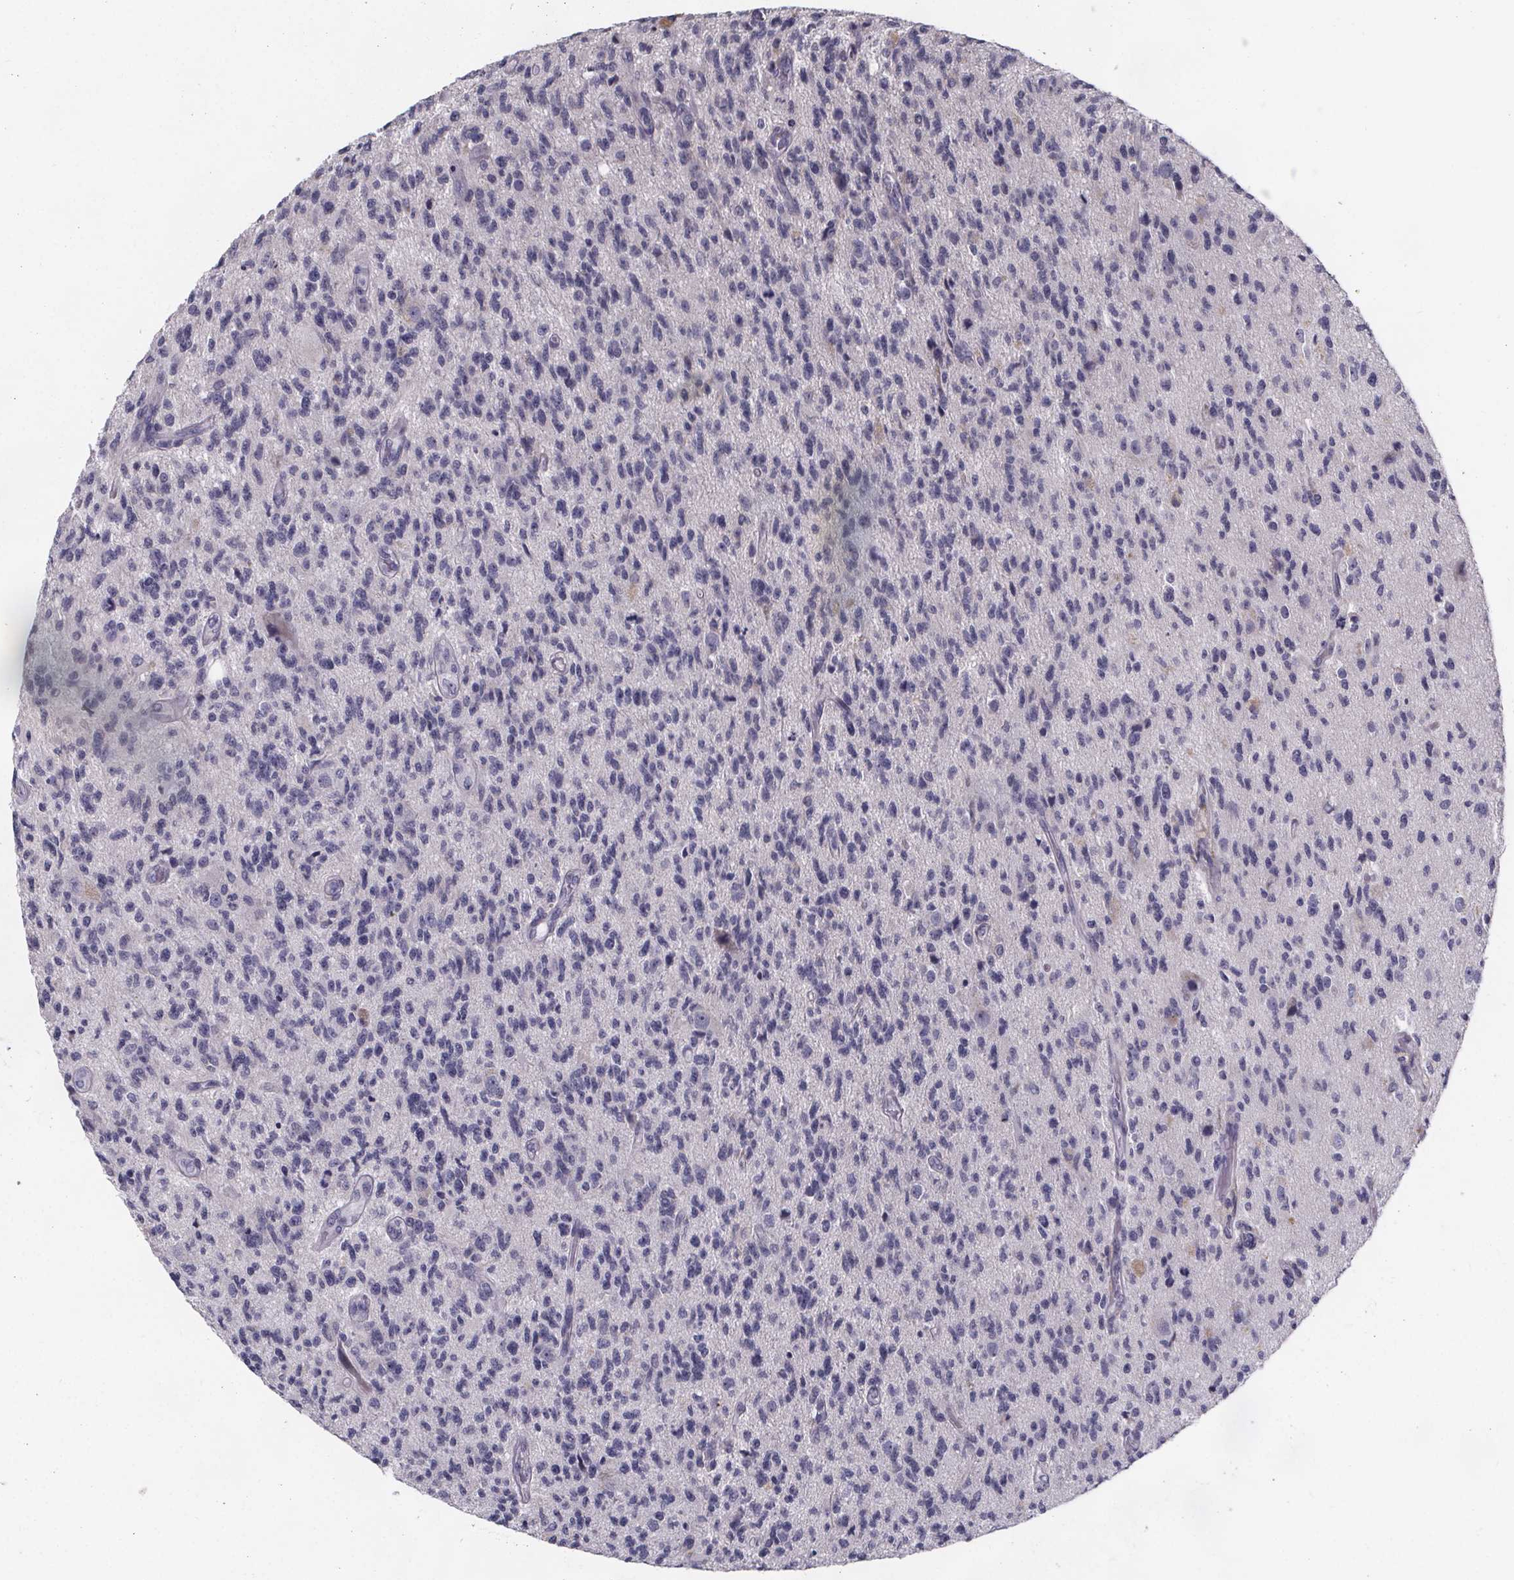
{"staining": {"intensity": "negative", "quantity": "none", "location": "none"}, "tissue": "glioma", "cell_type": "Tumor cells", "image_type": "cancer", "snomed": [{"axis": "morphology", "description": "Glioma, malignant, High grade"}, {"axis": "topography", "description": "Brain"}], "caption": "Photomicrograph shows no protein expression in tumor cells of glioma tissue.", "gene": "PAH", "patient": {"sex": "male", "age": 56}}